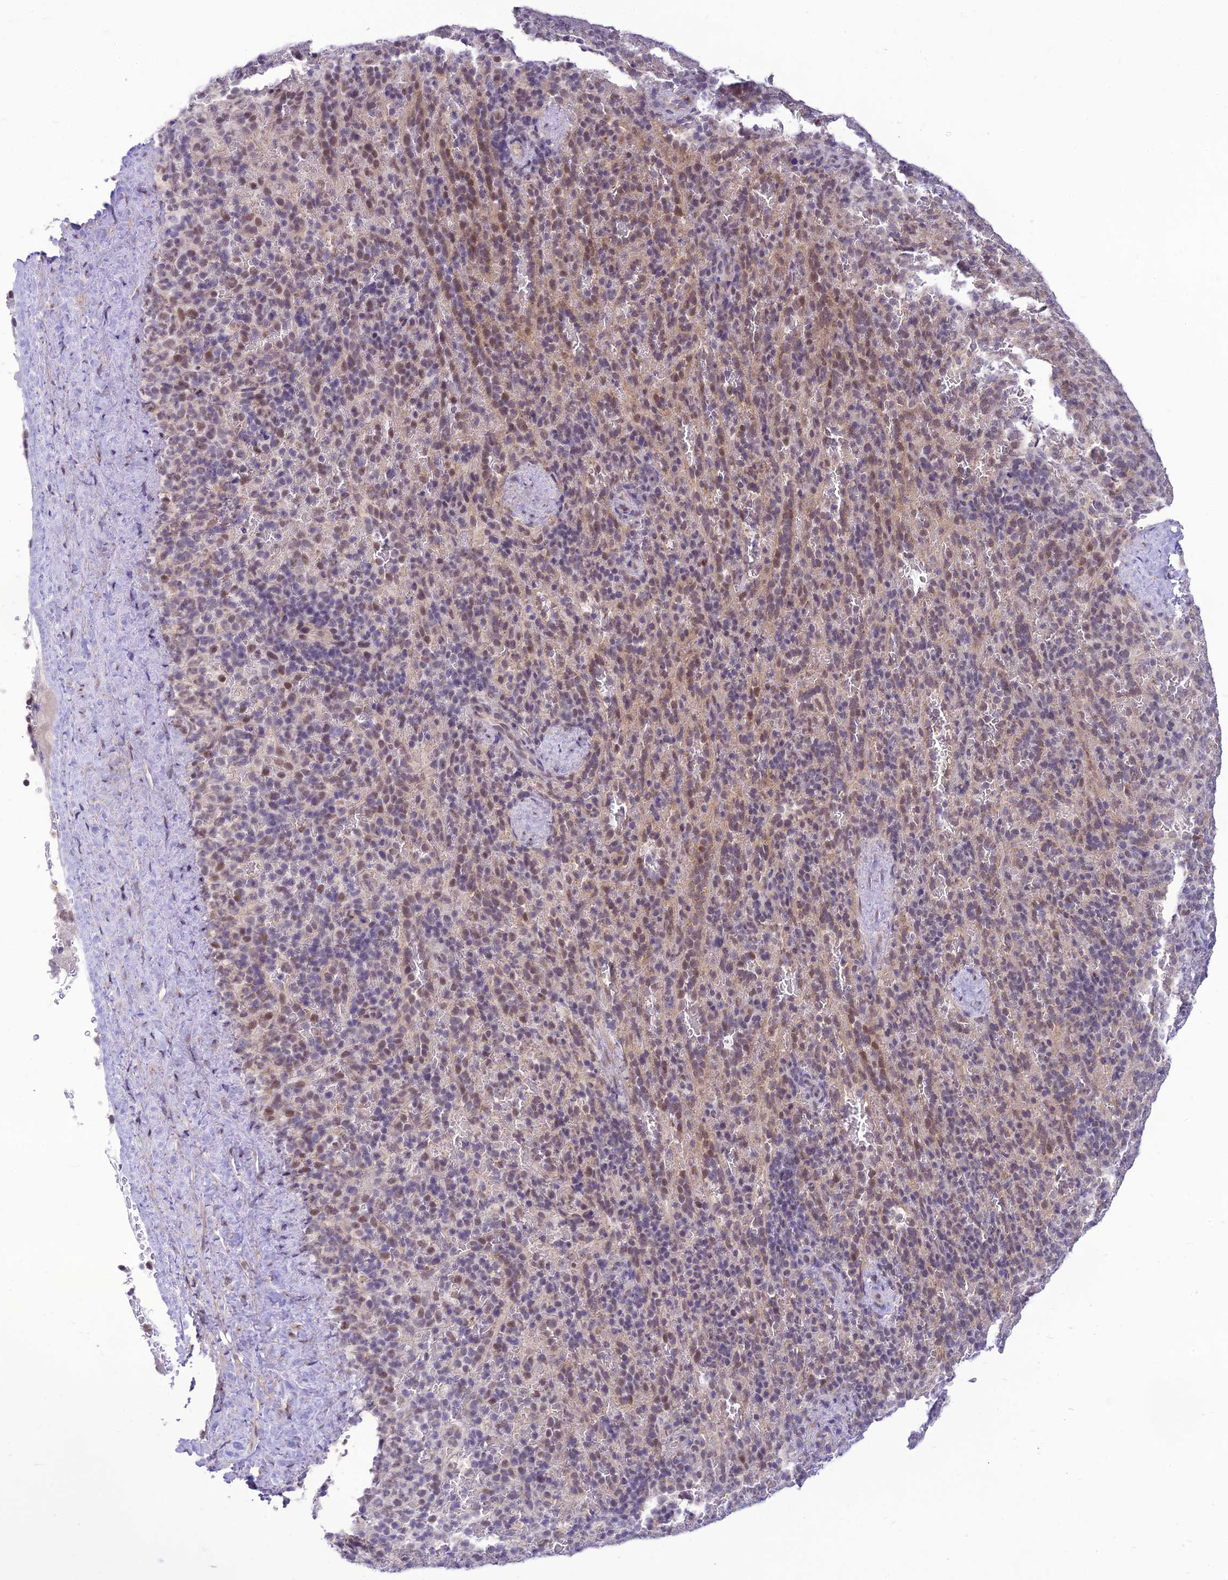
{"staining": {"intensity": "moderate", "quantity": "25%-75%", "location": "nuclear"}, "tissue": "spleen", "cell_type": "Cells in red pulp", "image_type": "normal", "snomed": [{"axis": "morphology", "description": "Normal tissue, NOS"}, {"axis": "topography", "description": "Spleen"}], "caption": "This image displays immunohistochemistry (IHC) staining of benign human spleen, with medium moderate nuclear positivity in about 25%-75% of cells in red pulp.", "gene": "MICOS13", "patient": {"sex": "female", "age": 21}}